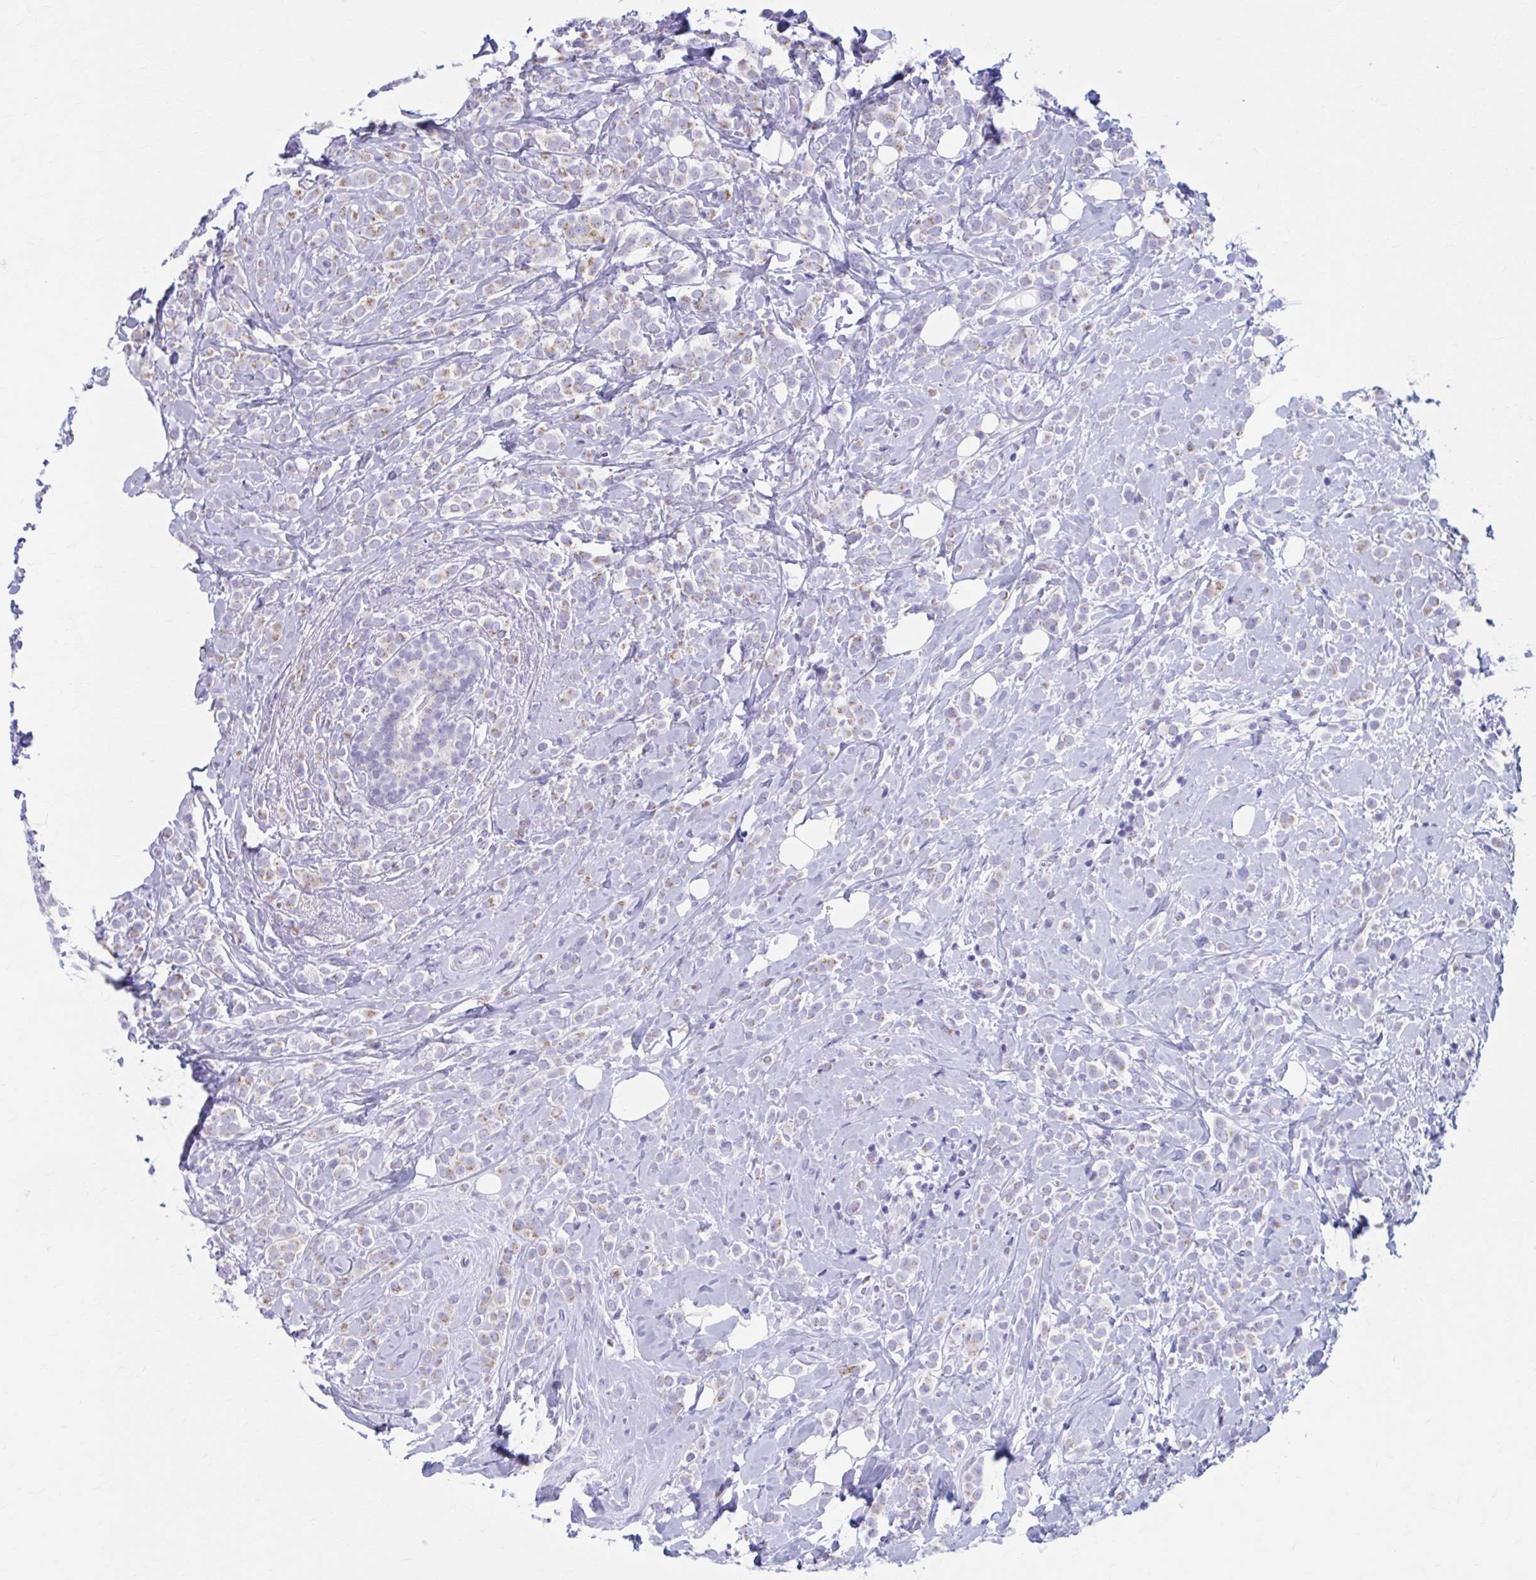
{"staining": {"intensity": "weak", "quantity": "<25%", "location": "cytoplasmic/membranous"}, "tissue": "breast cancer", "cell_type": "Tumor cells", "image_type": "cancer", "snomed": [{"axis": "morphology", "description": "Lobular carcinoma"}, {"axis": "topography", "description": "Breast"}], "caption": "Breast cancer (lobular carcinoma) stained for a protein using IHC displays no staining tumor cells.", "gene": "KCNE2", "patient": {"sex": "female", "age": 49}}